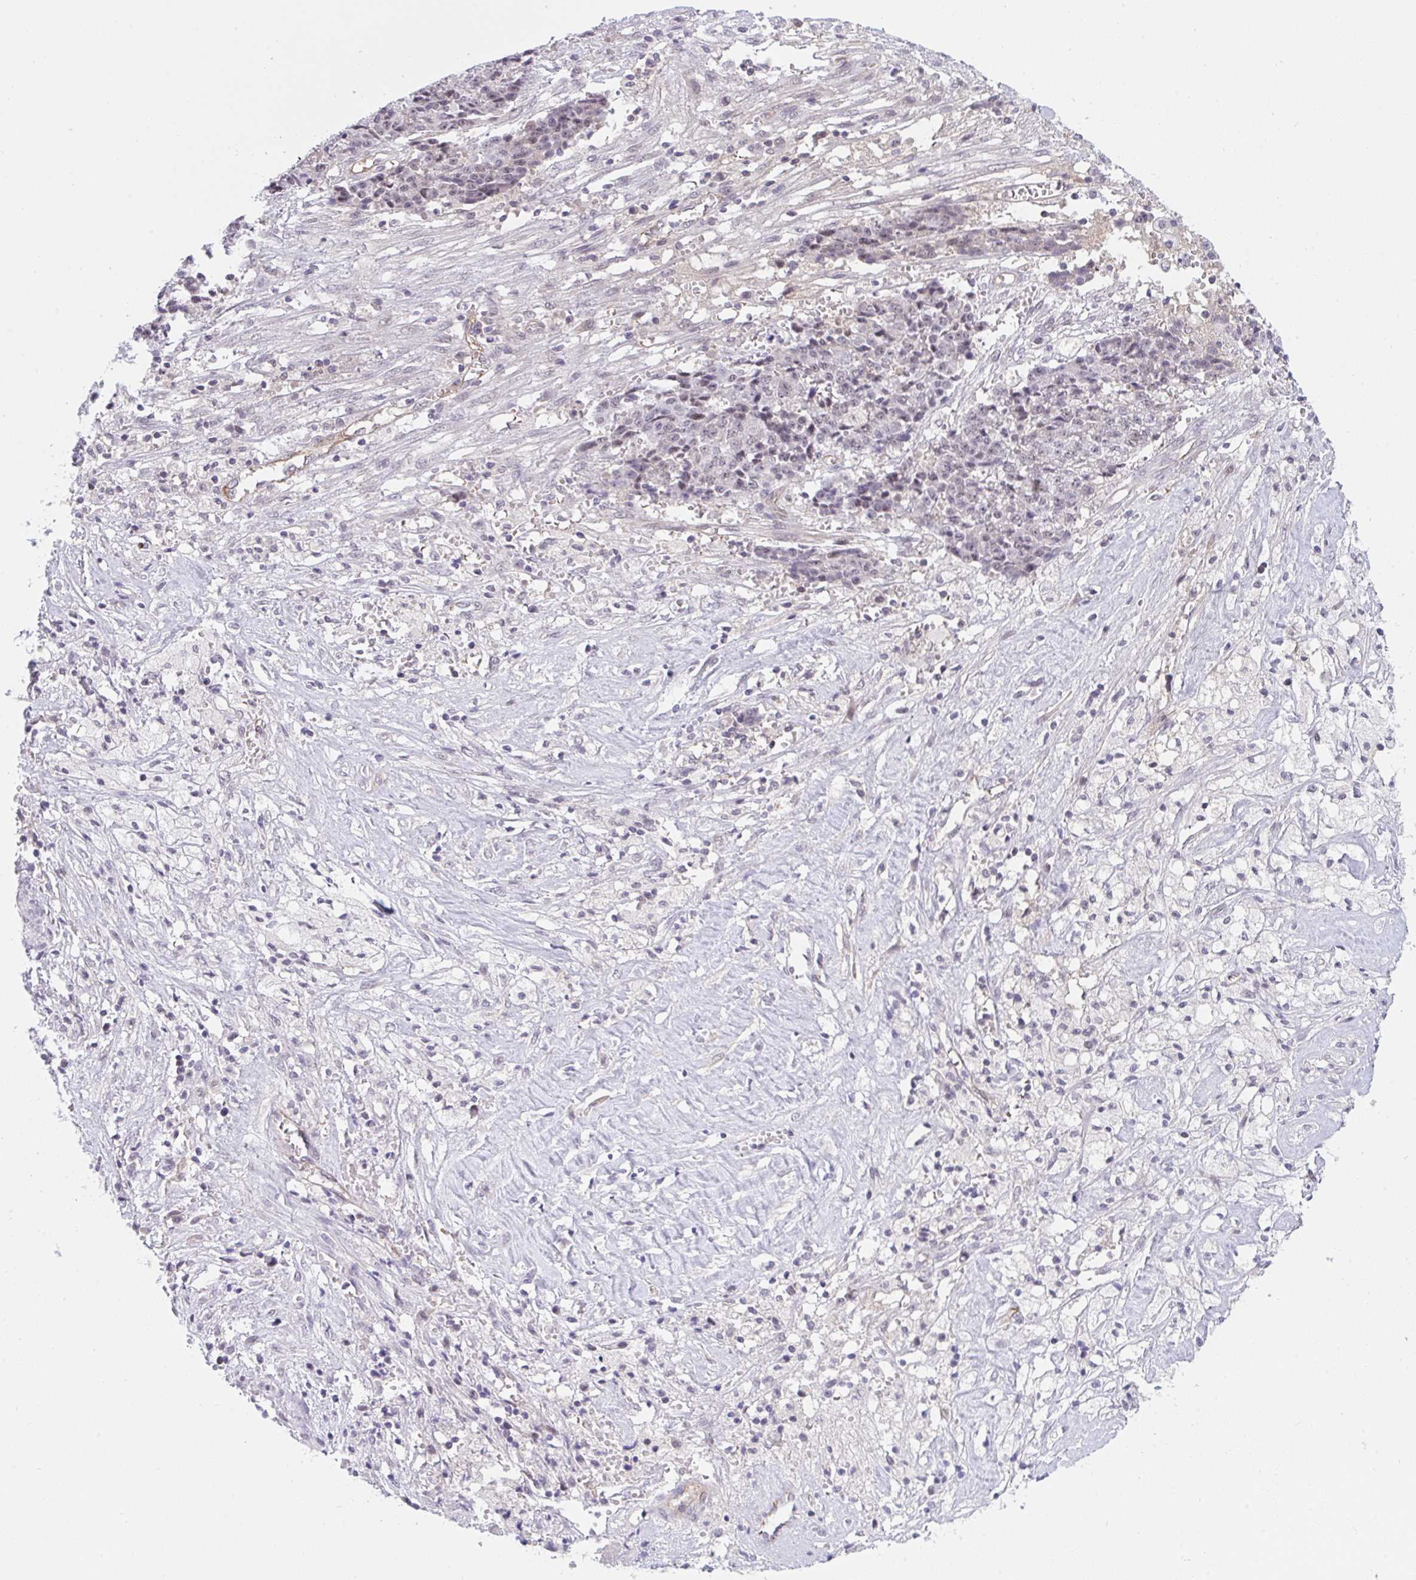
{"staining": {"intensity": "weak", "quantity": "<25%", "location": "nuclear"}, "tissue": "ovarian cancer", "cell_type": "Tumor cells", "image_type": "cancer", "snomed": [{"axis": "morphology", "description": "Carcinoma, endometroid"}, {"axis": "topography", "description": "Ovary"}], "caption": "Immunohistochemical staining of human endometroid carcinoma (ovarian) demonstrates no significant positivity in tumor cells. (Stains: DAB immunohistochemistry (IHC) with hematoxylin counter stain, Microscopy: brightfield microscopy at high magnification).", "gene": "DSCAML1", "patient": {"sex": "female", "age": 42}}